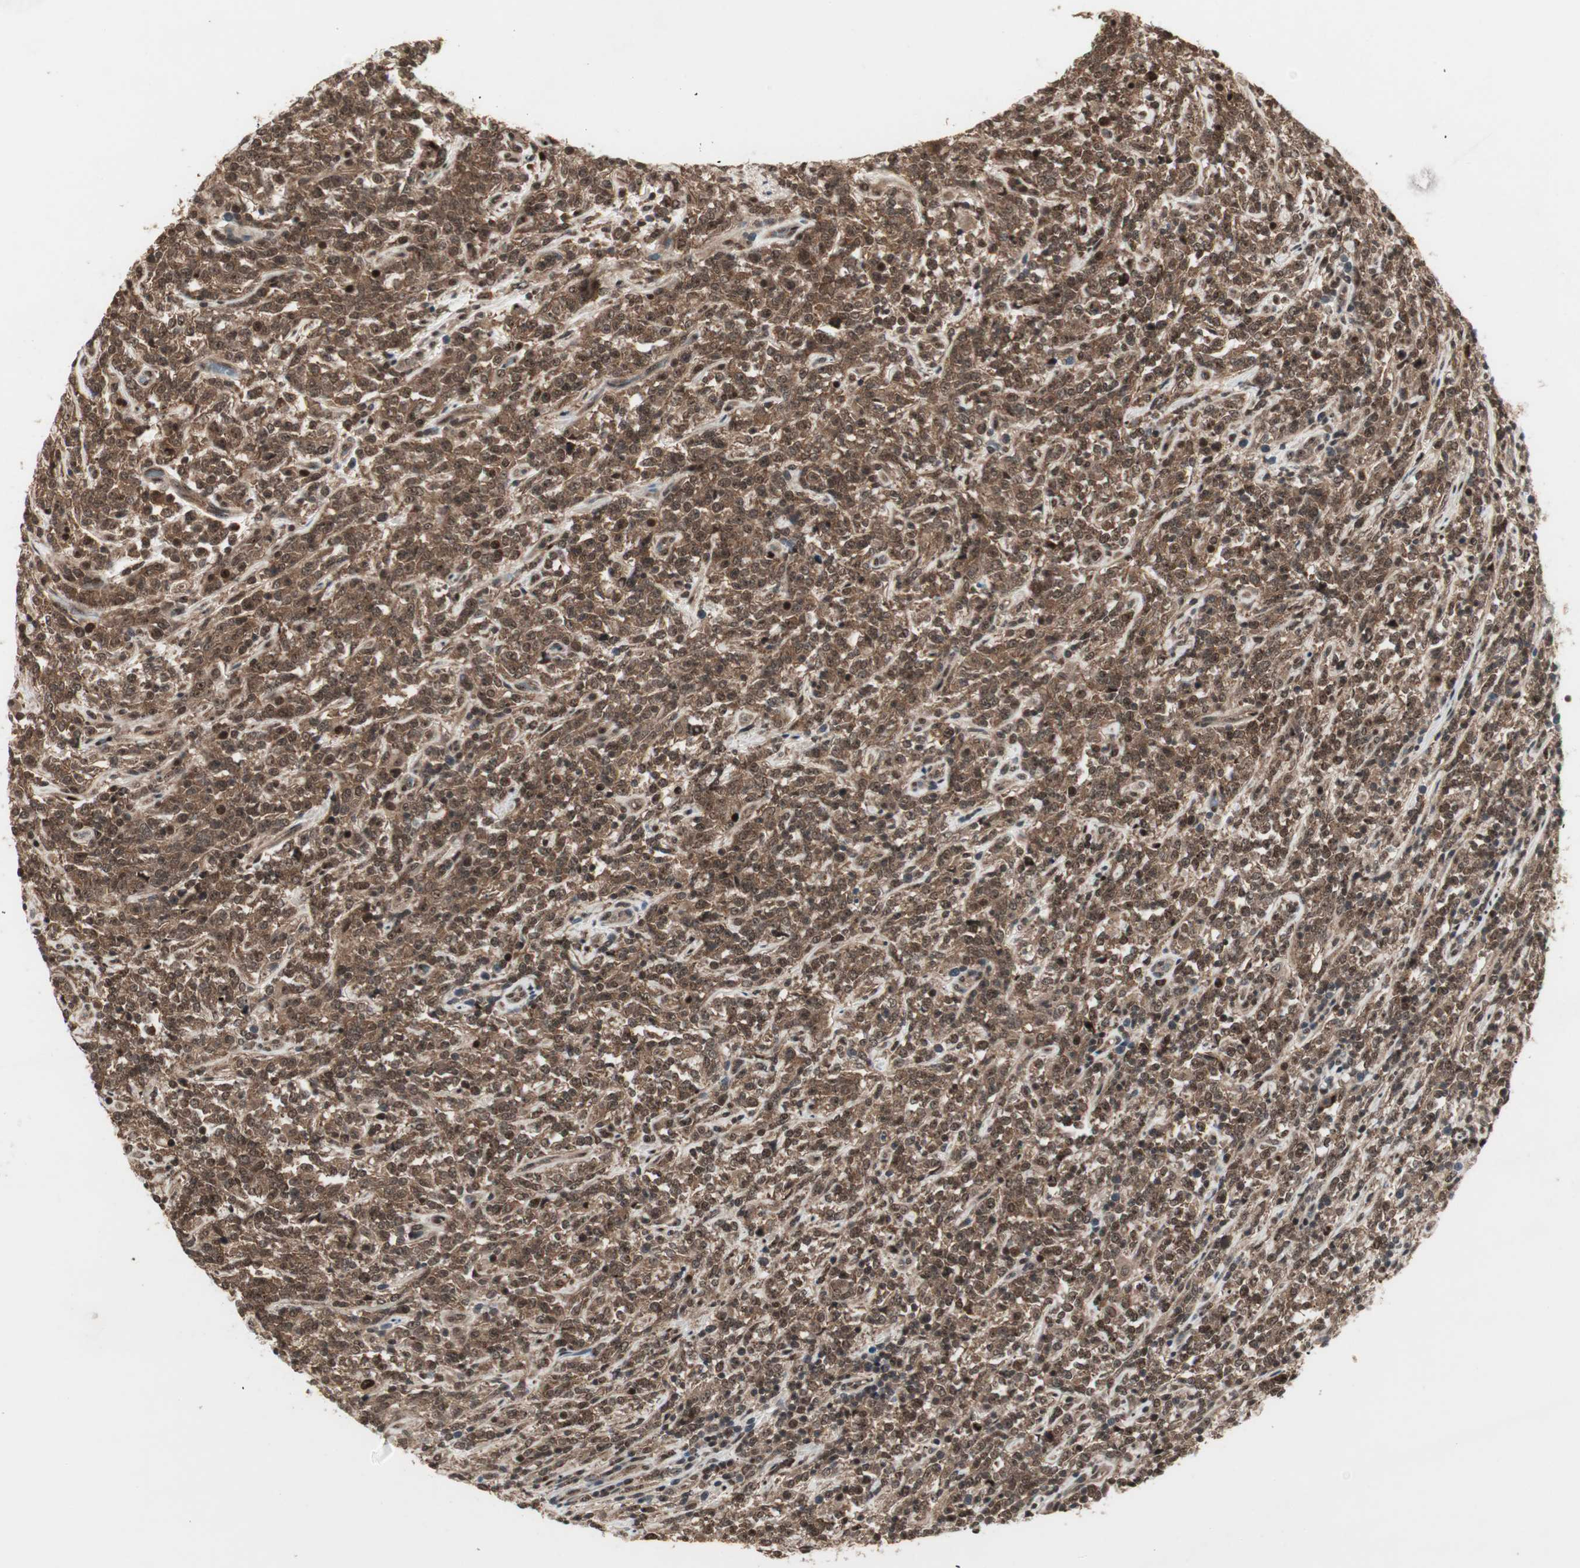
{"staining": {"intensity": "moderate", "quantity": ">75%", "location": "cytoplasmic/membranous,nuclear"}, "tissue": "lymphoma", "cell_type": "Tumor cells", "image_type": "cancer", "snomed": [{"axis": "morphology", "description": "Malignant lymphoma, non-Hodgkin's type, High grade"}, {"axis": "topography", "description": "Soft tissue"}], "caption": "Immunohistochemical staining of human lymphoma shows medium levels of moderate cytoplasmic/membranous and nuclear protein staining in about >75% of tumor cells.", "gene": "CSNK2B", "patient": {"sex": "male", "age": 18}}